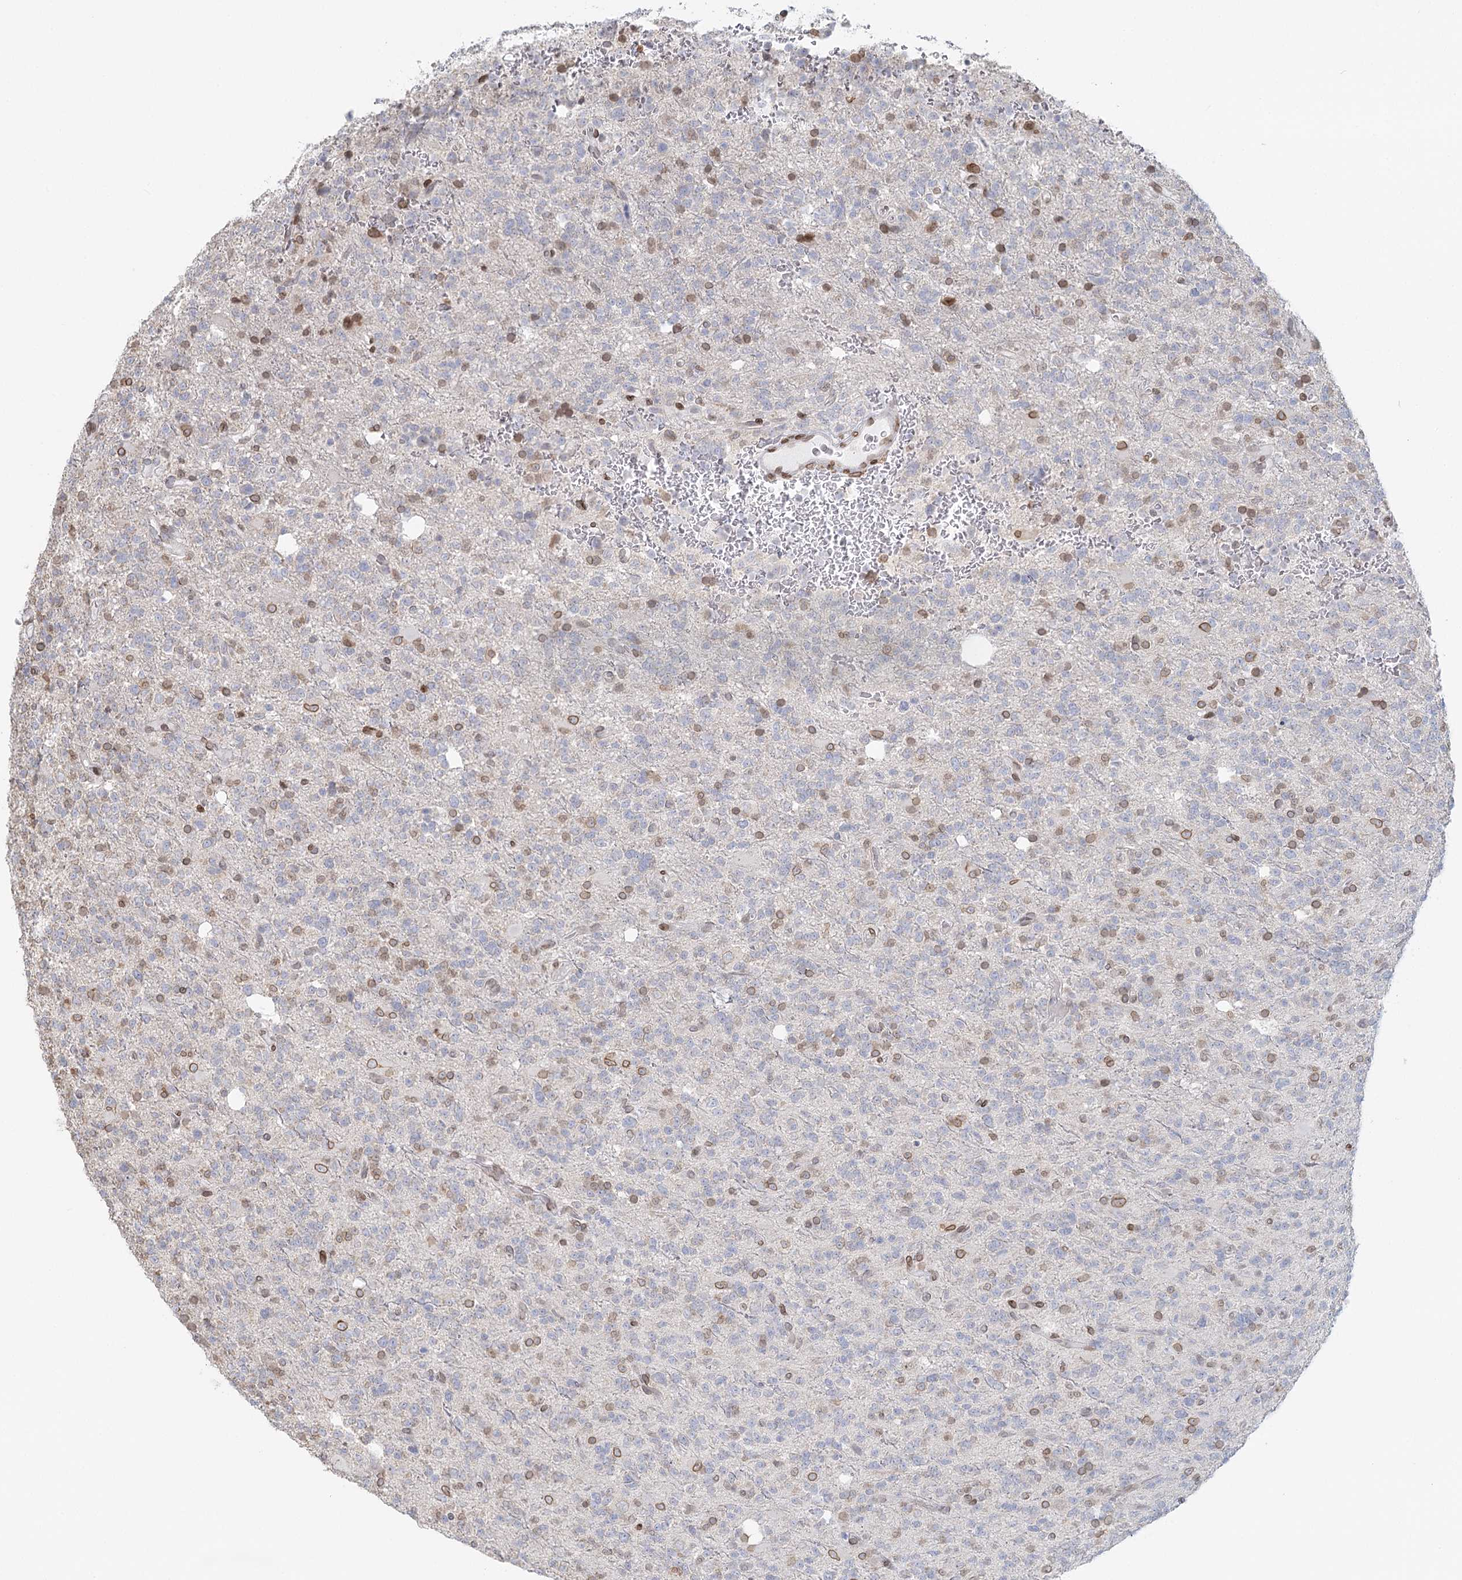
{"staining": {"intensity": "negative", "quantity": "none", "location": "none"}, "tissue": "glioma", "cell_type": "Tumor cells", "image_type": "cancer", "snomed": [{"axis": "morphology", "description": "Glioma, malignant, High grade"}, {"axis": "topography", "description": "Brain"}], "caption": "This is an IHC micrograph of malignant glioma (high-grade). There is no expression in tumor cells.", "gene": "VWA5A", "patient": {"sex": "female", "age": 62}}